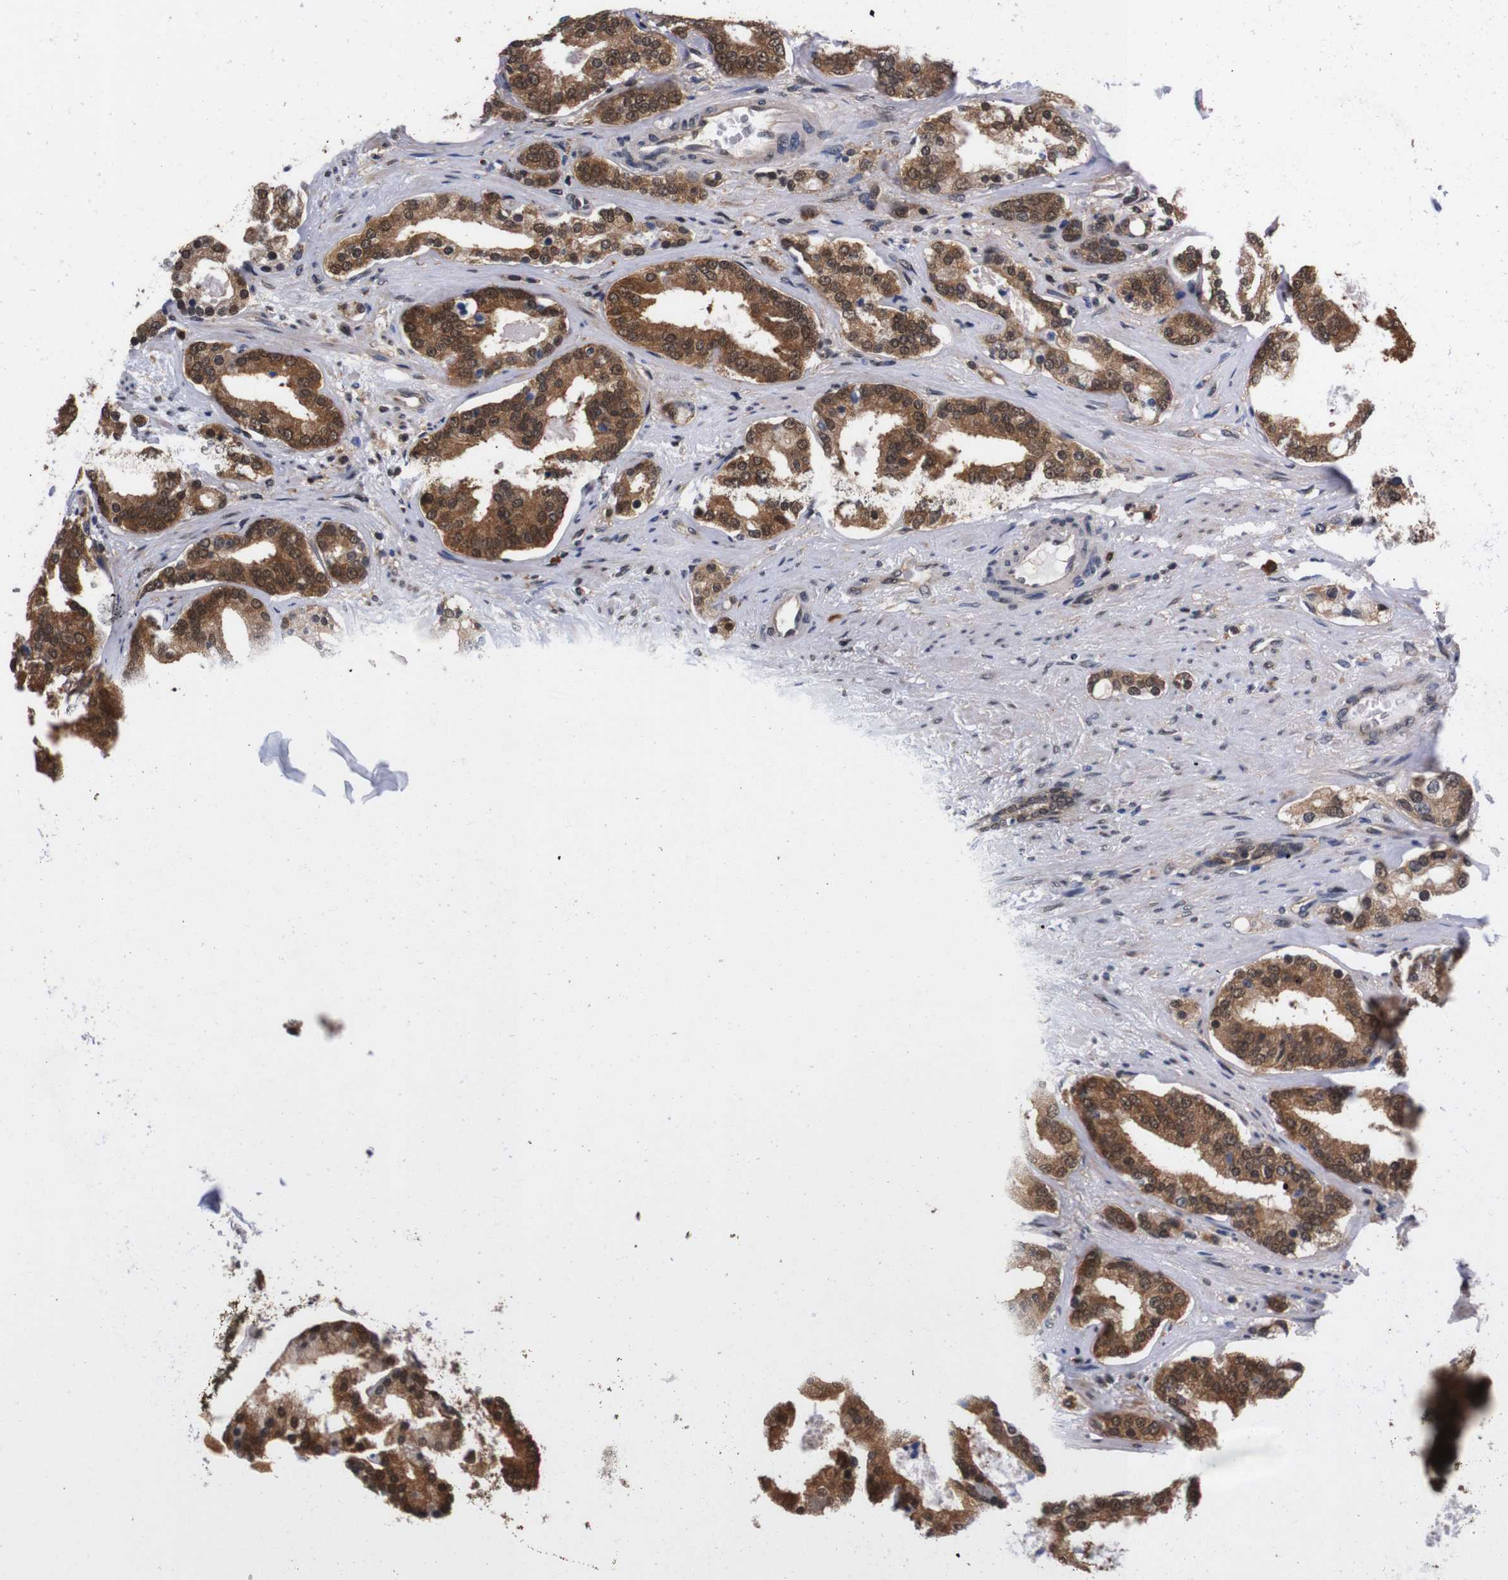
{"staining": {"intensity": "moderate", "quantity": ">75%", "location": "cytoplasmic/membranous,nuclear"}, "tissue": "prostate cancer", "cell_type": "Tumor cells", "image_type": "cancer", "snomed": [{"axis": "morphology", "description": "Adenocarcinoma, Low grade"}, {"axis": "topography", "description": "Prostate"}], "caption": "Protein positivity by immunohistochemistry (IHC) reveals moderate cytoplasmic/membranous and nuclear staining in approximately >75% of tumor cells in prostate low-grade adenocarcinoma.", "gene": "UBQLN2", "patient": {"sex": "male", "age": 63}}